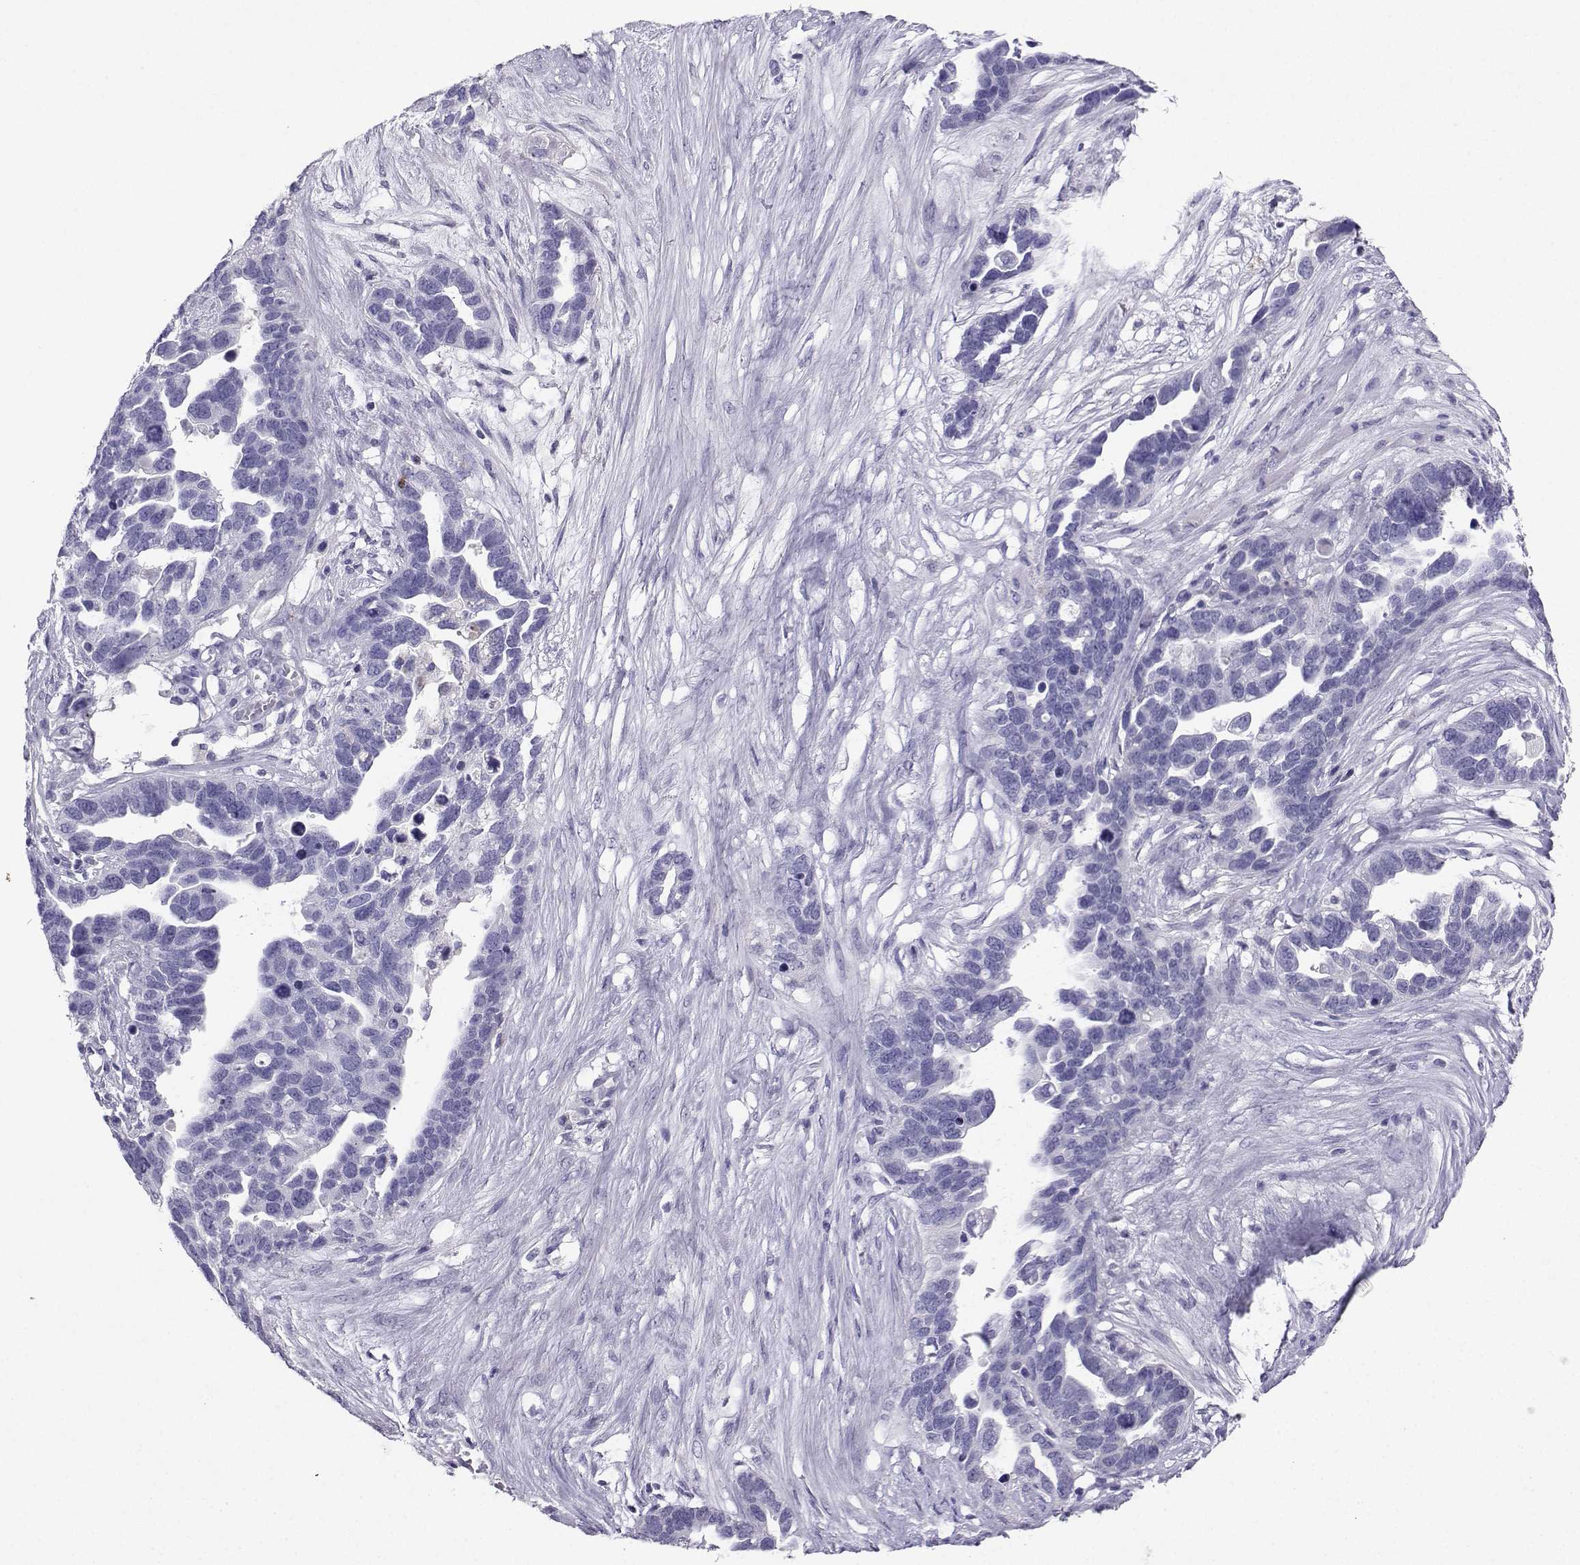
{"staining": {"intensity": "negative", "quantity": "none", "location": "none"}, "tissue": "ovarian cancer", "cell_type": "Tumor cells", "image_type": "cancer", "snomed": [{"axis": "morphology", "description": "Cystadenocarcinoma, serous, NOS"}, {"axis": "topography", "description": "Ovary"}], "caption": "IHC of human ovarian cancer (serous cystadenocarcinoma) exhibits no staining in tumor cells.", "gene": "GRIK4", "patient": {"sex": "female", "age": 54}}